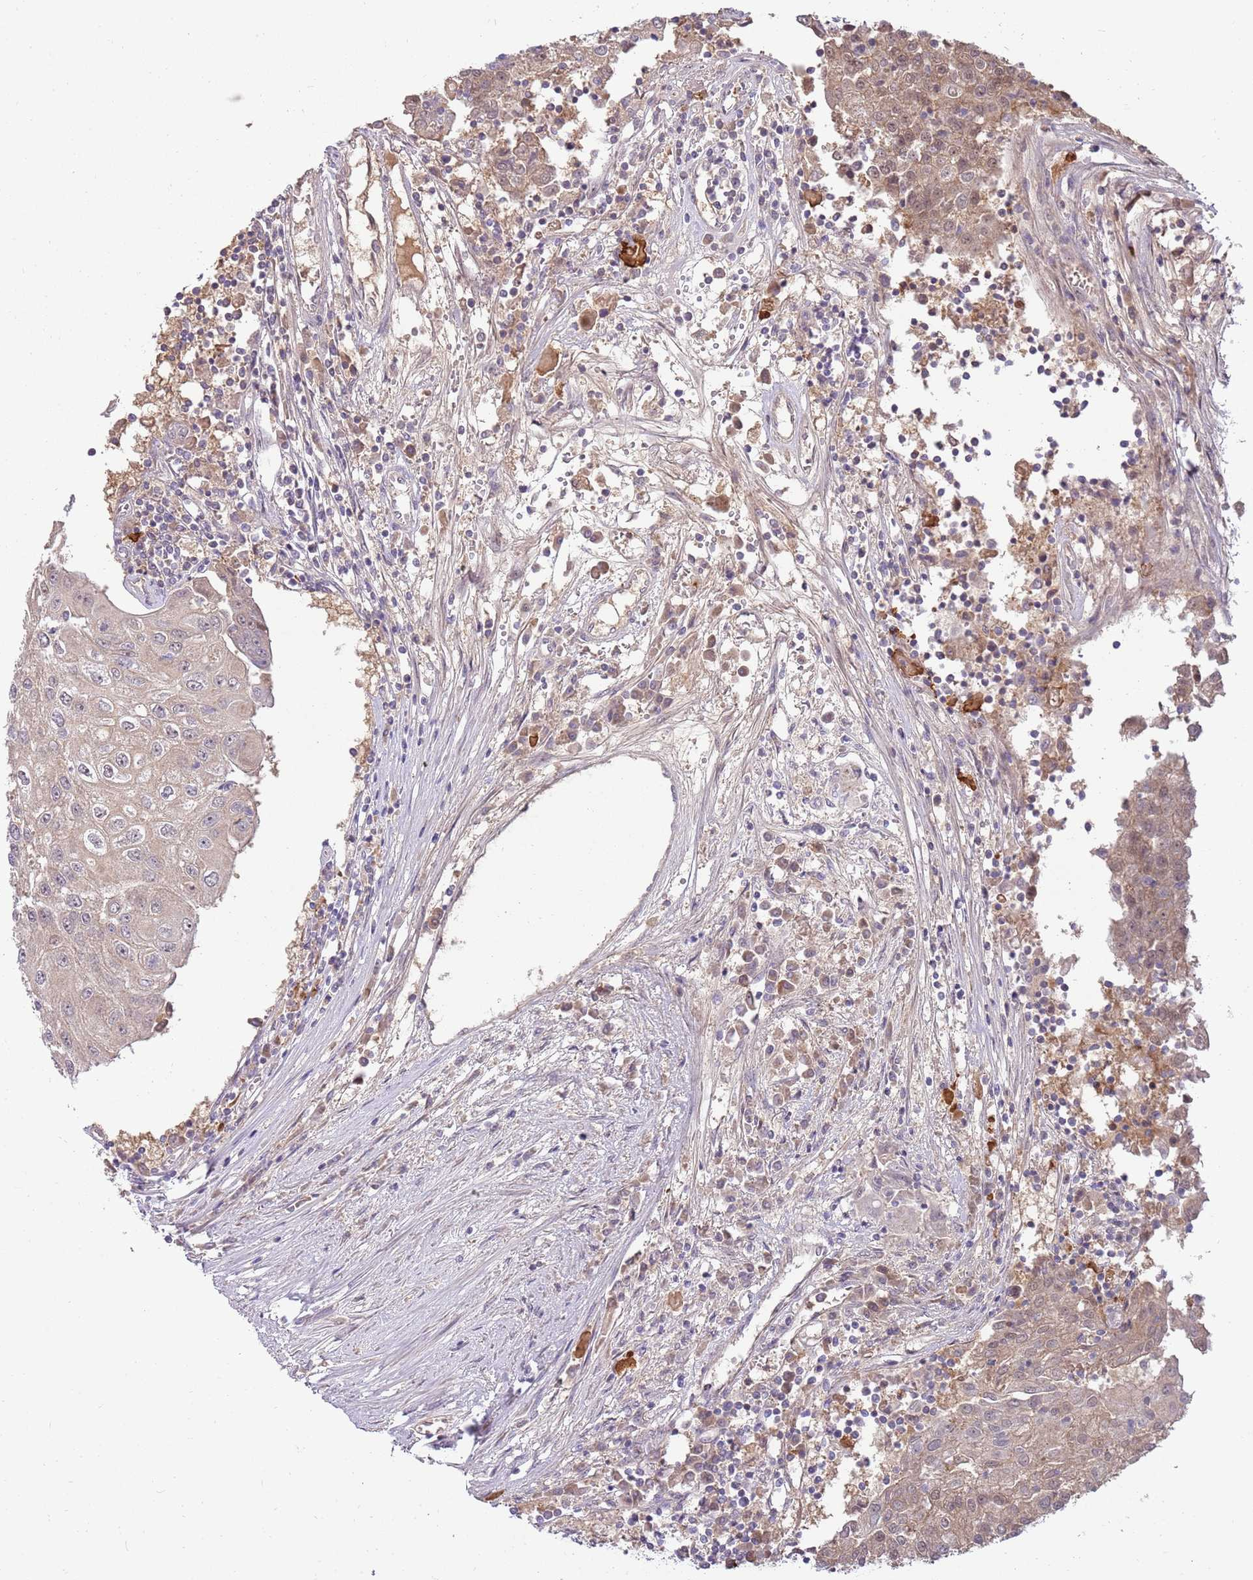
{"staining": {"intensity": "weak", "quantity": "25%-75%", "location": "cytoplasmic/membranous"}, "tissue": "urothelial cancer", "cell_type": "Tumor cells", "image_type": "cancer", "snomed": [{"axis": "morphology", "description": "Urothelial carcinoma, High grade"}, {"axis": "topography", "description": "Urinary bladder"}], "caption": "Immunohistochemistry (IHC) of urothelial cancer demonstrates low levels of weak cytoplasmic/membranous positivity in approximately 25%-75% of tumor cells.", "gene": "NBPF6", "patient": {"sex": "female", "age": 85}}